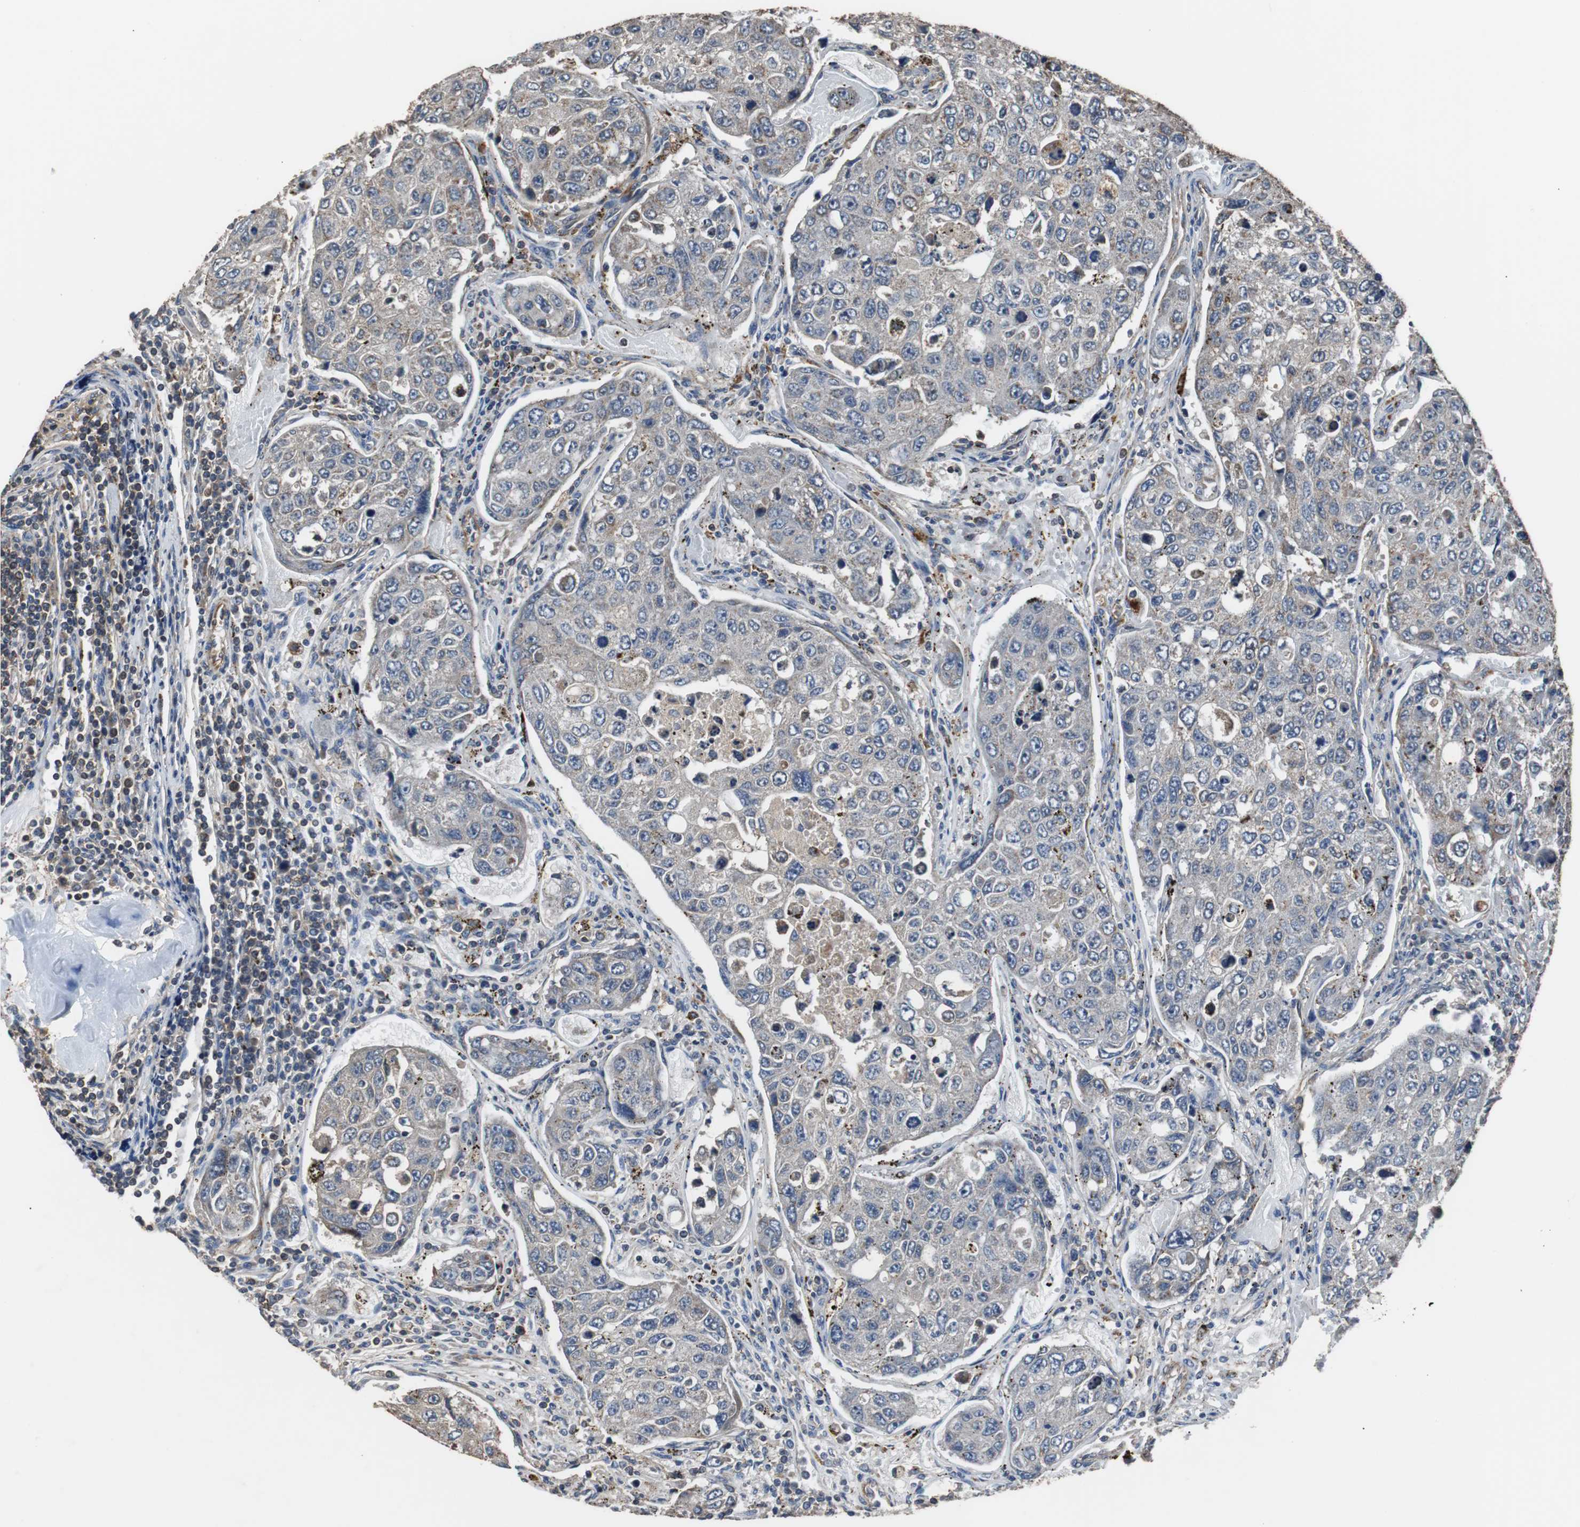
{"staining": {"intensity": "moderate", "quantity": "25%-75%", "location": "cytoplasmic/membranous"}, "tissue": "urothelial cancer", "cell_type": "Tumor cells", "image_type": "cancer", "snomed": [{"axis": "morphology", "description": "Urothelial carcinoma, High grade"}, {"axis": "topography", "description": "Lymph node"}, {"axis": "topography", "description": "Urinary bladder"}], "caption": "Approximately 25%-75% of tumor cells in human high-grade urothelial carcinoma exhibit moderate cytoplasmic/membranous protein expression as visualized by brown immunohistochemical staining.", "gene": "PITRM1", "patient": {"sex": "male", "age": 51}}